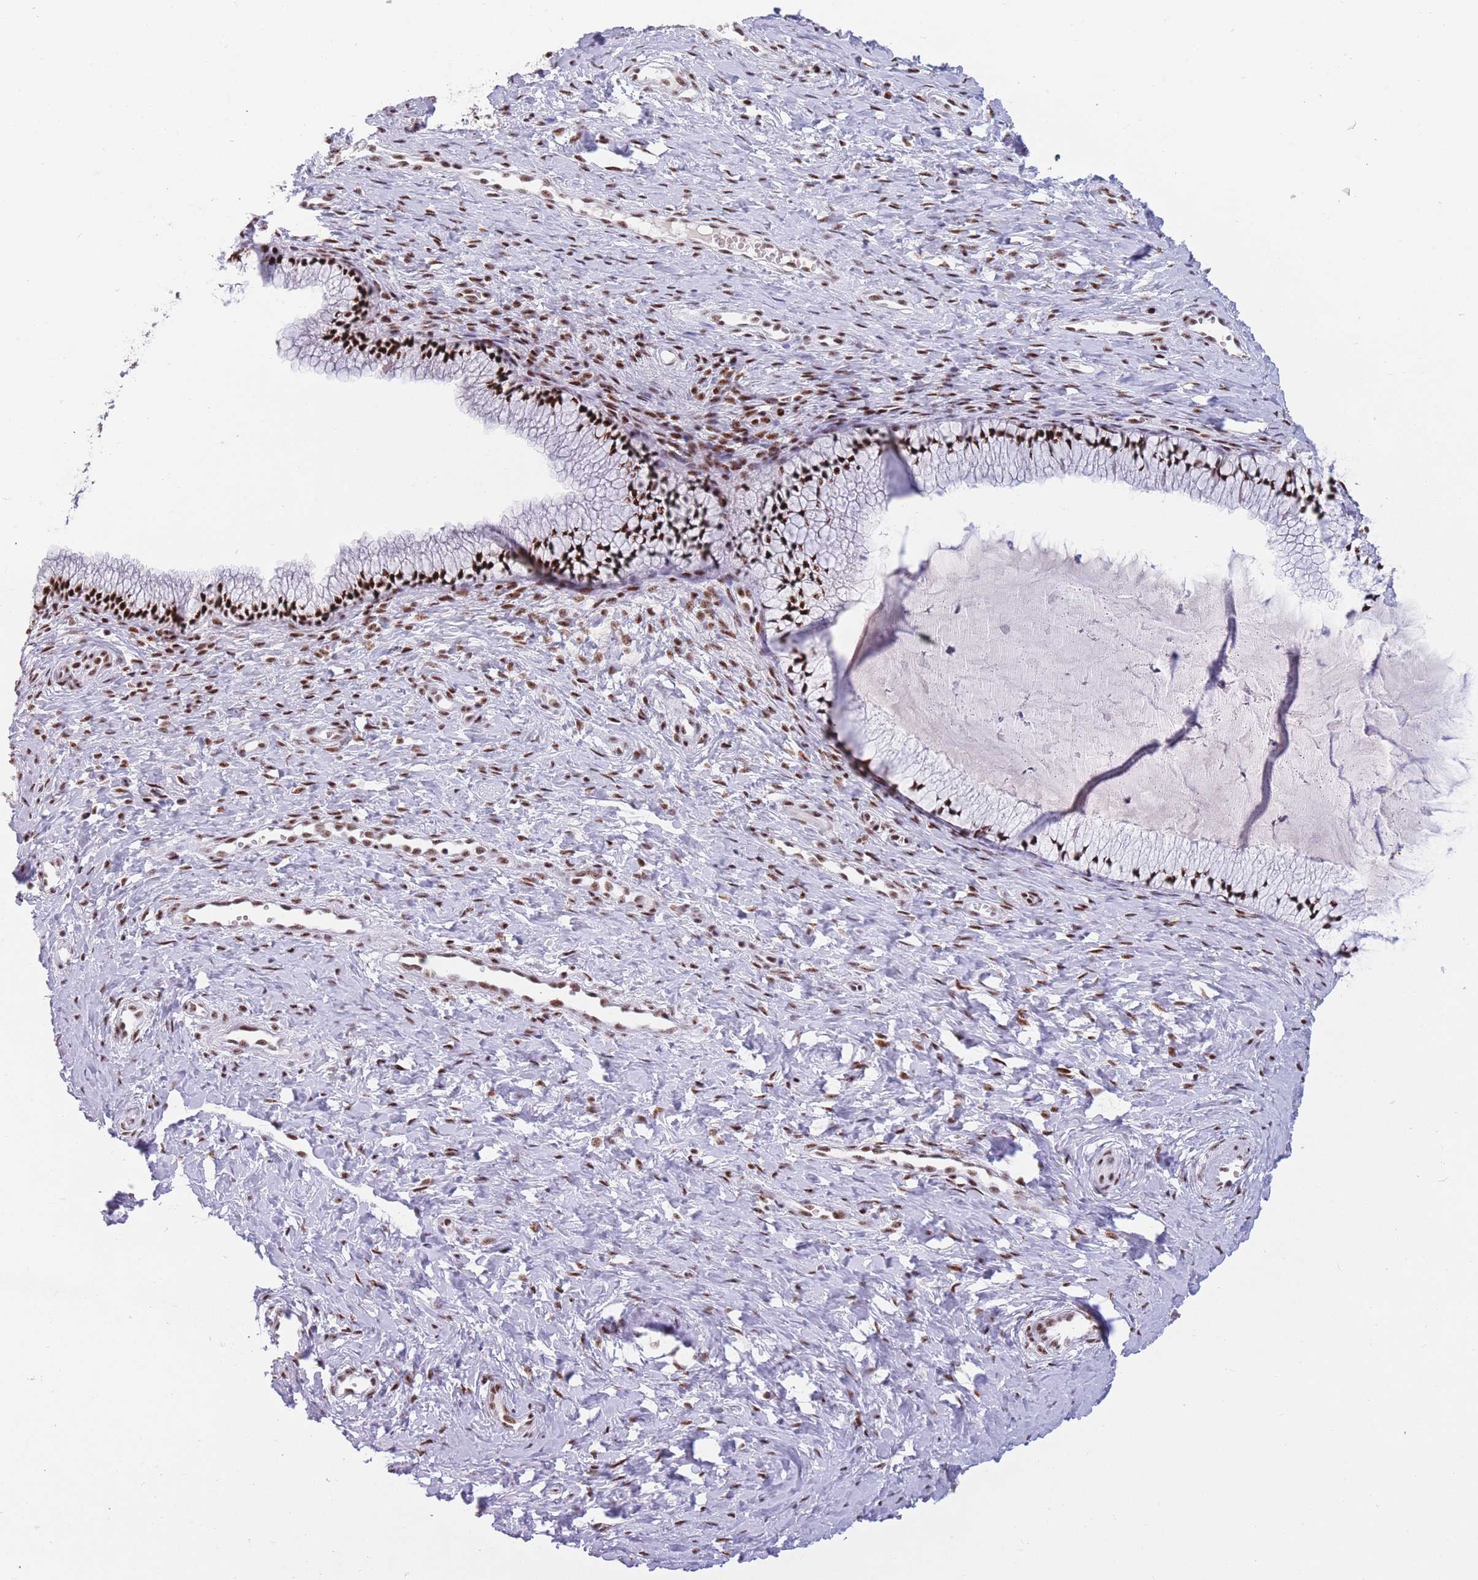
{"staining": {"intensity": "strong", "quantity": ">75%", "location": "nuclear"}, "tissue": "cervix", "cell_type": "Glandular cells", "image_type": "normal", "snomed": [{"axis": "morphology", "description": "Normal tissue, NOS"}, {"axis": "topography", "description": "Cervix"}], "caption": "The immunohistochemical stain labels strong nuclear positivity in glandular cells of unremarkable cervix.", "gene": "TMEM35B", "patient": {"sex": "female", "age": 36}}